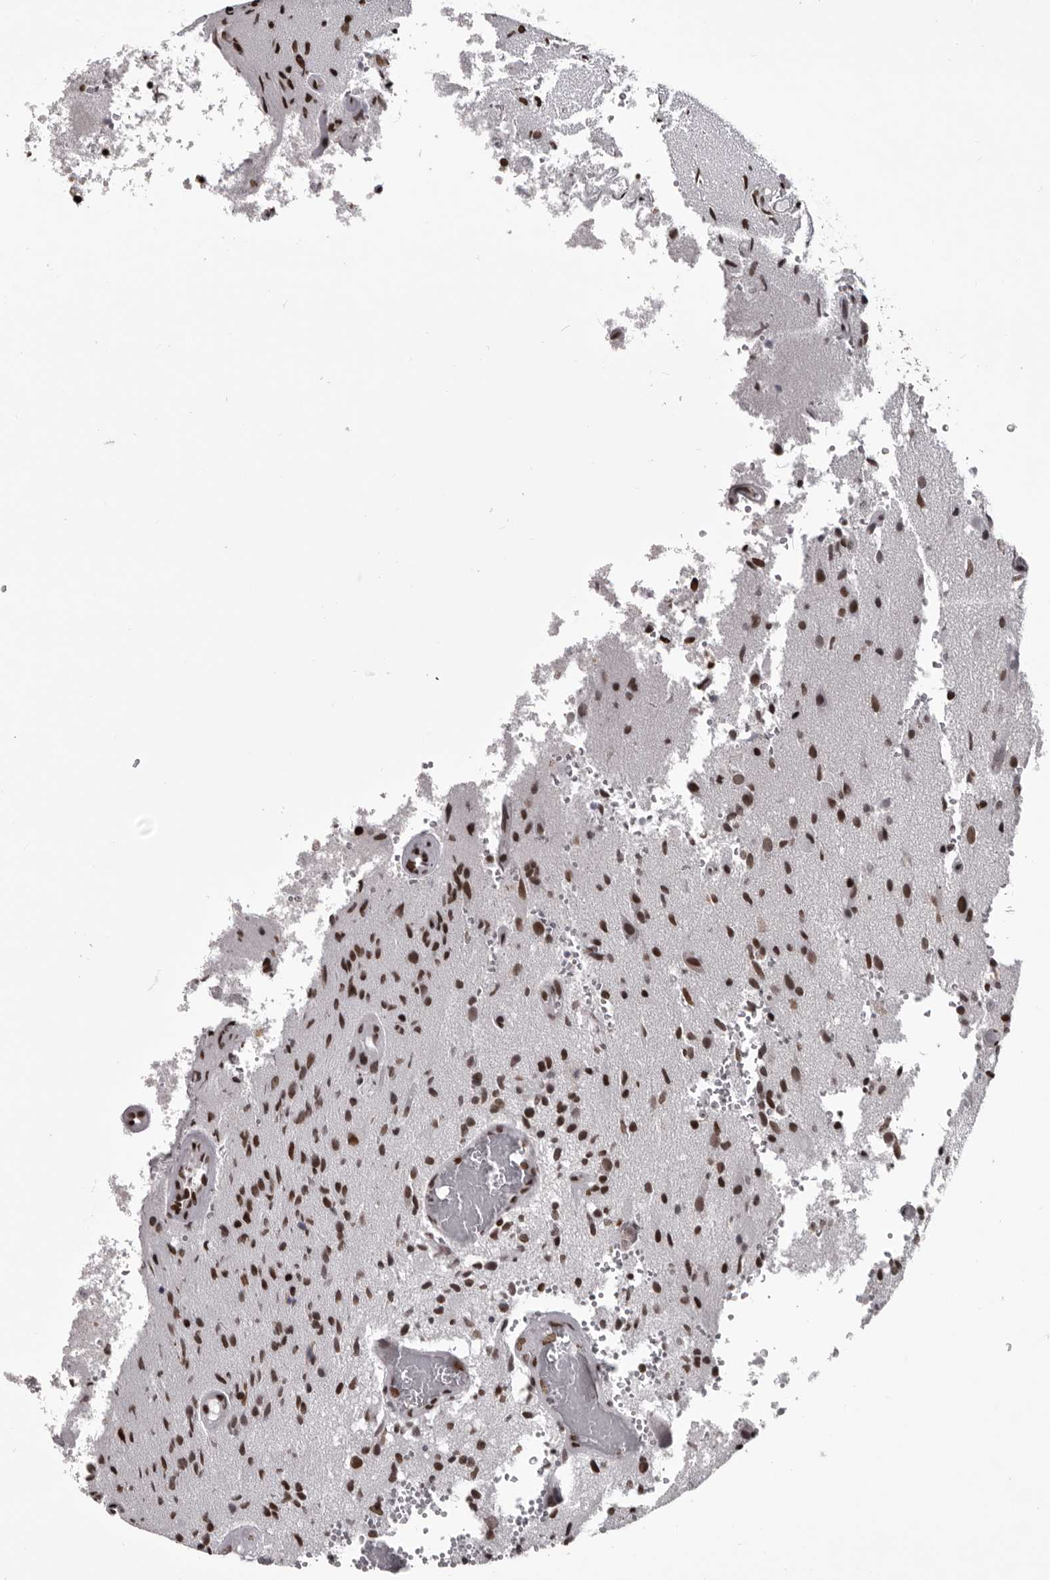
{"staining": {"intensity": "moderate", "quantity": ">75%", "location": "nuclear"}, "tissue": "glioma", "cell_type": "Tumor cells", "image_type": "cancer", "snomed": [{"axis": "morphology", "description": "Normal tissue, NOS"}, {"axis": "morphology", "description": "Glioma, malignant, High grade"}, {"axis": "topography", "description": "Cerebral cortex"}], "caption": "Protein positivity by immunohistochemistry demonstrates moderate nuclear positivity in about >75% of tumor cells in malignant high-grade glioma. The protein is shown in brown color, while the nuclei are stained blue.", "gene": "NUMA1", "patient": {"sex": "male", "age": 77}}